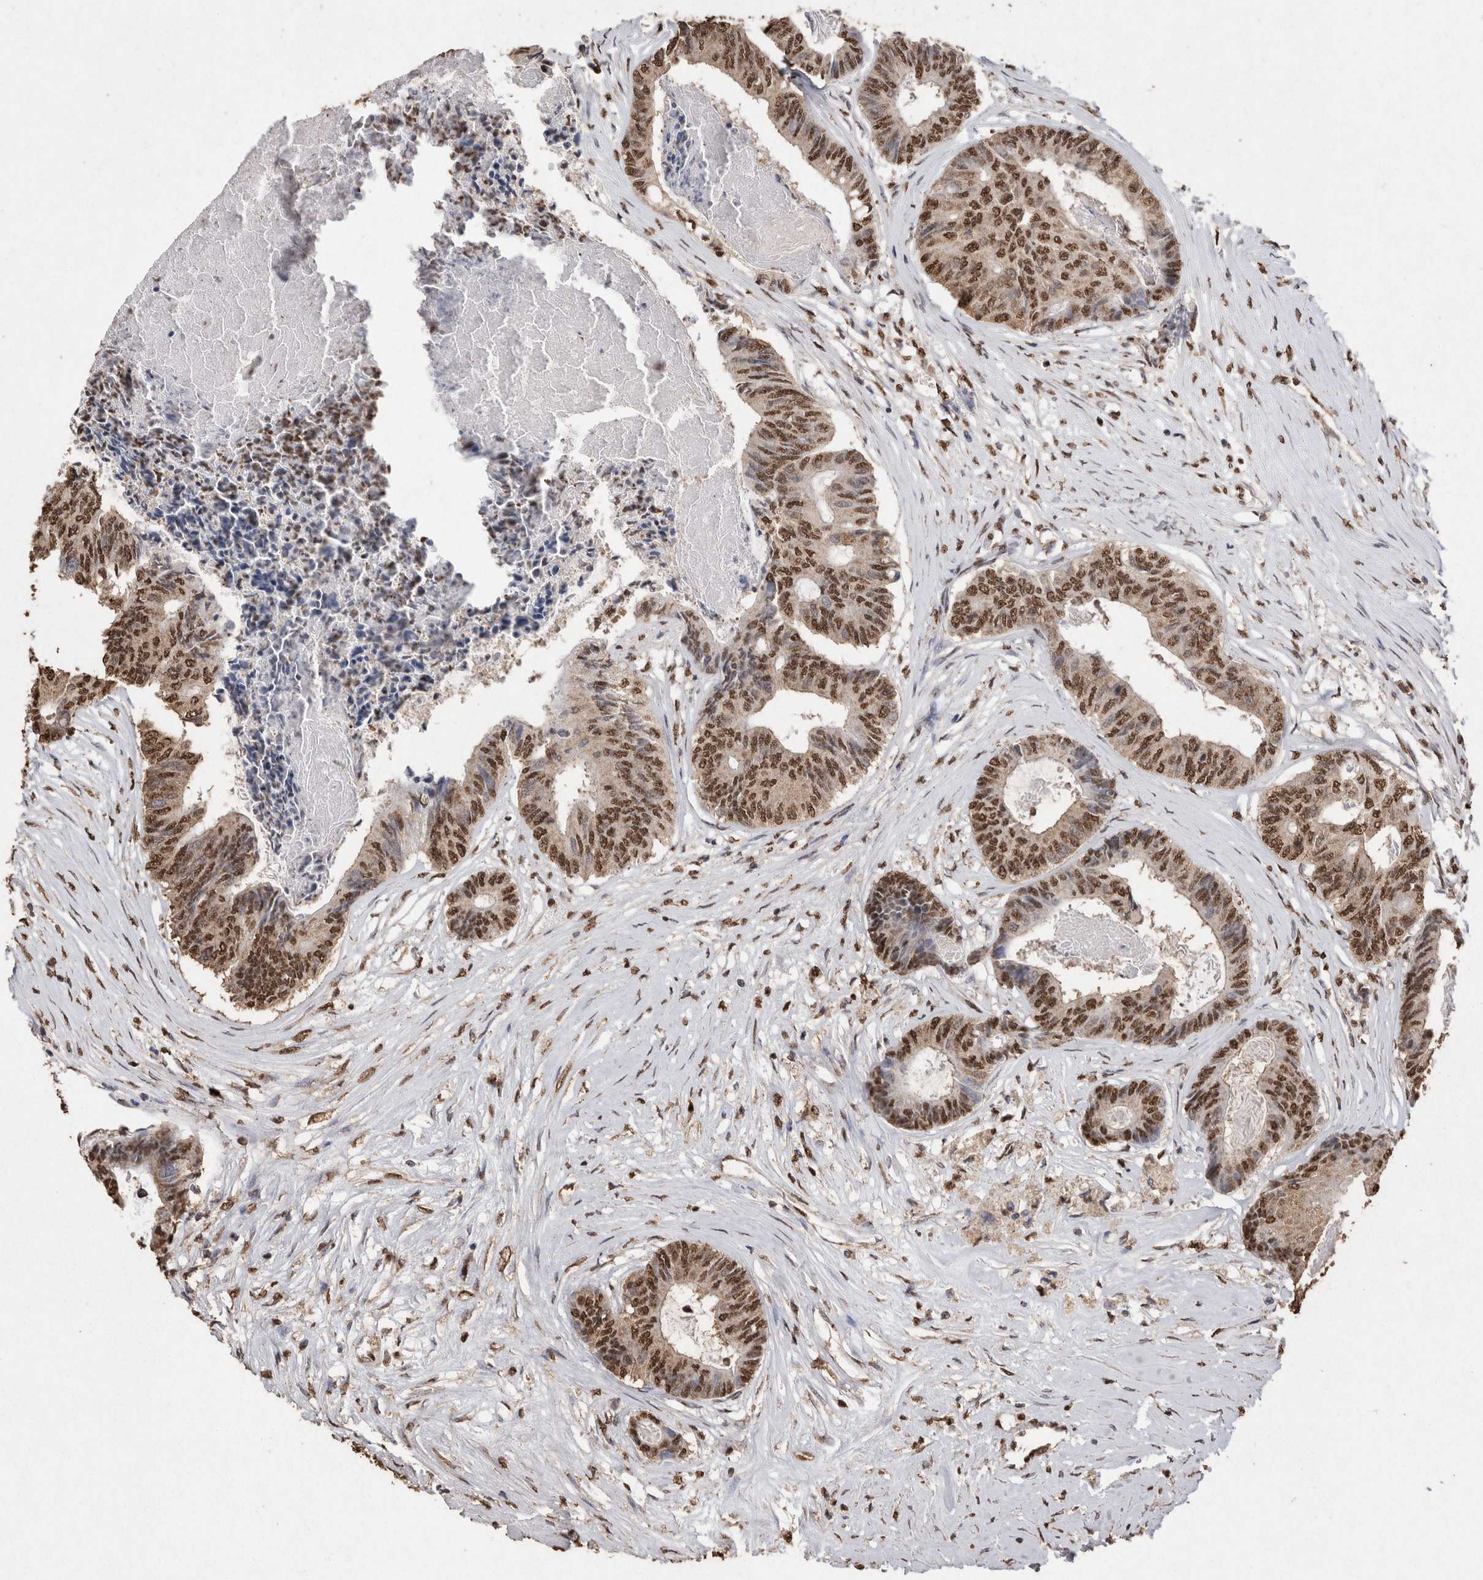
{"staining": {"intensity": "strong", "quantity": ">75%", "location": "nuclear"}, "tissue": "colorectal cancer", "cell_type": "Tumor cells", "image_type": "cancer", "snomed": [{"axis": "morphology", "description": "Adenocarcinoma, NOS"}, {"axis": "topography", "description": "Rectum"}], "caption": "Immunohistochemistry photomicrograph of neoplastic tissue: human colorectal adenocarcinoma stained using immunohistochemistry (IHC) reveals high levels of strong protein expression localized specifically in the nuclear of tumor cells, appearing as a nuclear brown color.", "gene": "NTHL1", "patient": {"sex": "male", "age": 63}}